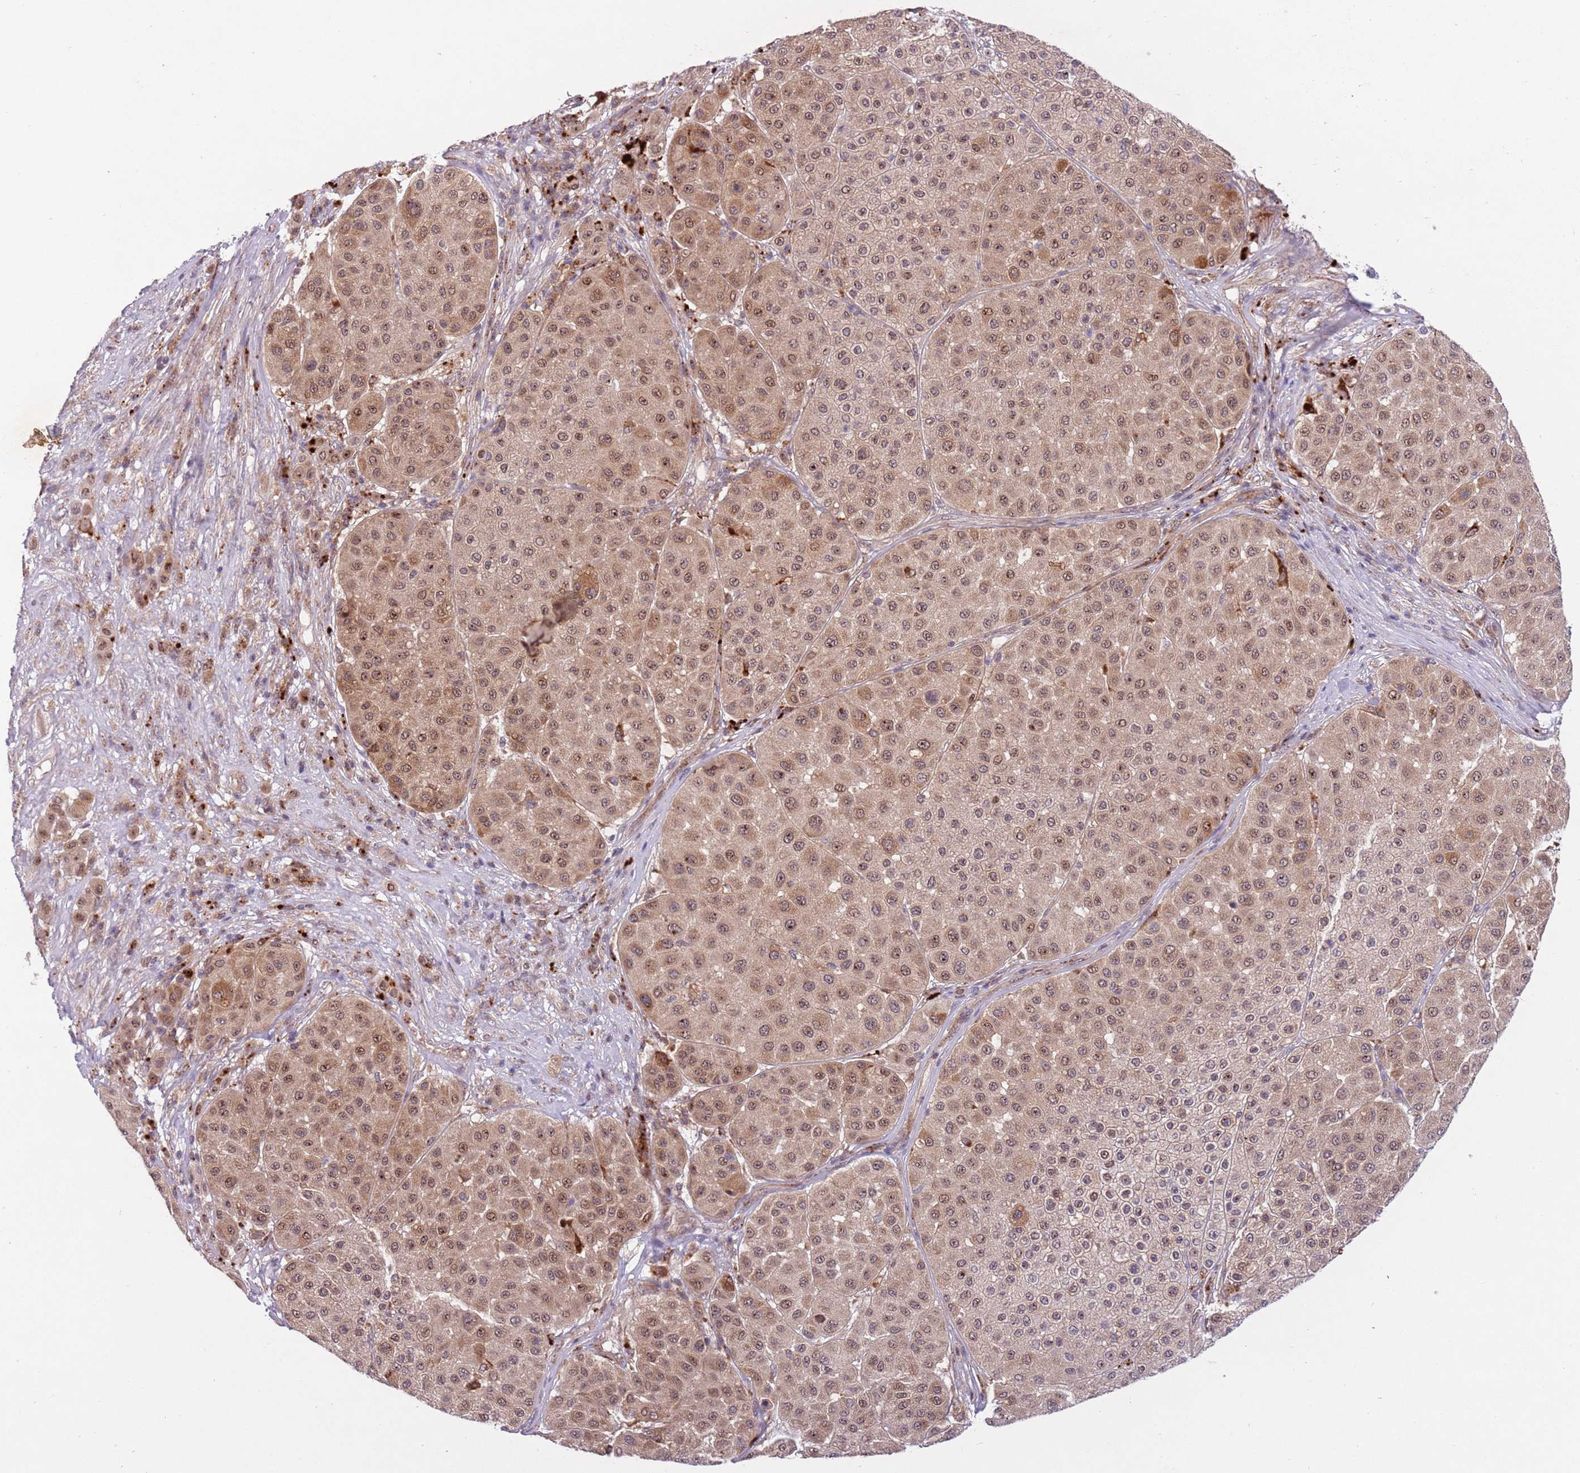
{"staining": {"intensity": "moderate", "quantity": ">75%", "location": "cytoplasmic/membranous,nuclear"}, "tissue": "melanoma", "cell_type": "Tumor cells", "image_type": "cancer", "snomed": [{"axis": "morphology", "description": "Malignant melanoma, Metastatic site"}, {"axis": "topography", "description": "Smooth muscle"}], "caption": "Immunohistochemistry (DAB) staining of melanoma reveals moderate cytoplasmic/membranous and nuclear protein expression in about >75% of tumor cells.", "gene": "TRIM27", "patient": {"sex": "male", "age": 41}}